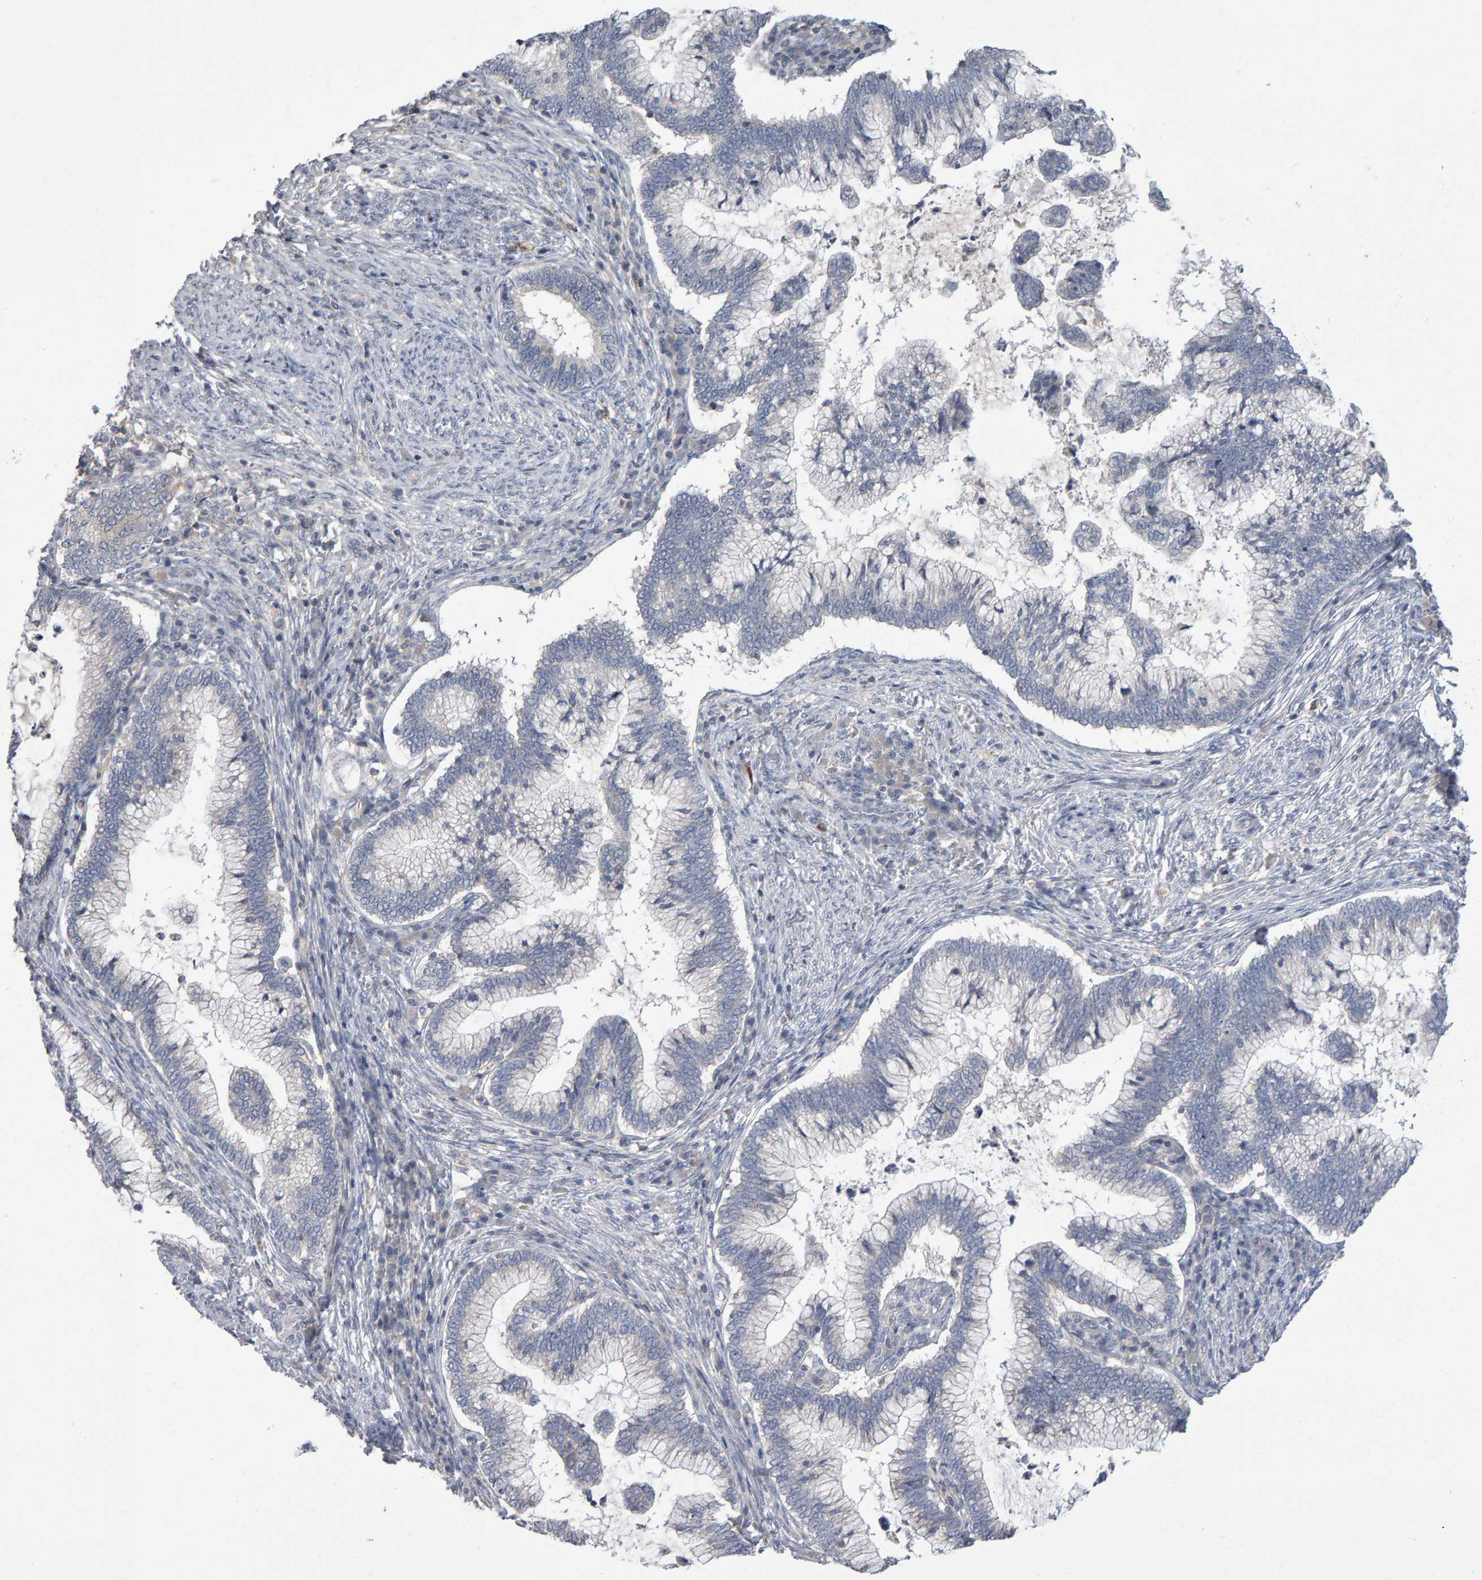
{"staining": {"intensity": "negative", "quantity": "none", "location": "none"}, "tissue": "cervical cancer", "cell_type": "Tumor cells", "image_type": "cancer", "snomed": [{"axis": "morphology", "description": "Adenocarcinoma, NOS"}, {"axis": "topography", "description": "Cervix"}], "caption": "Tumor cells show no significant protein positivity in adenocarcinoma (cervical).", "gene": "PGS1", "patient": {"sex": "female", "age": 36}}